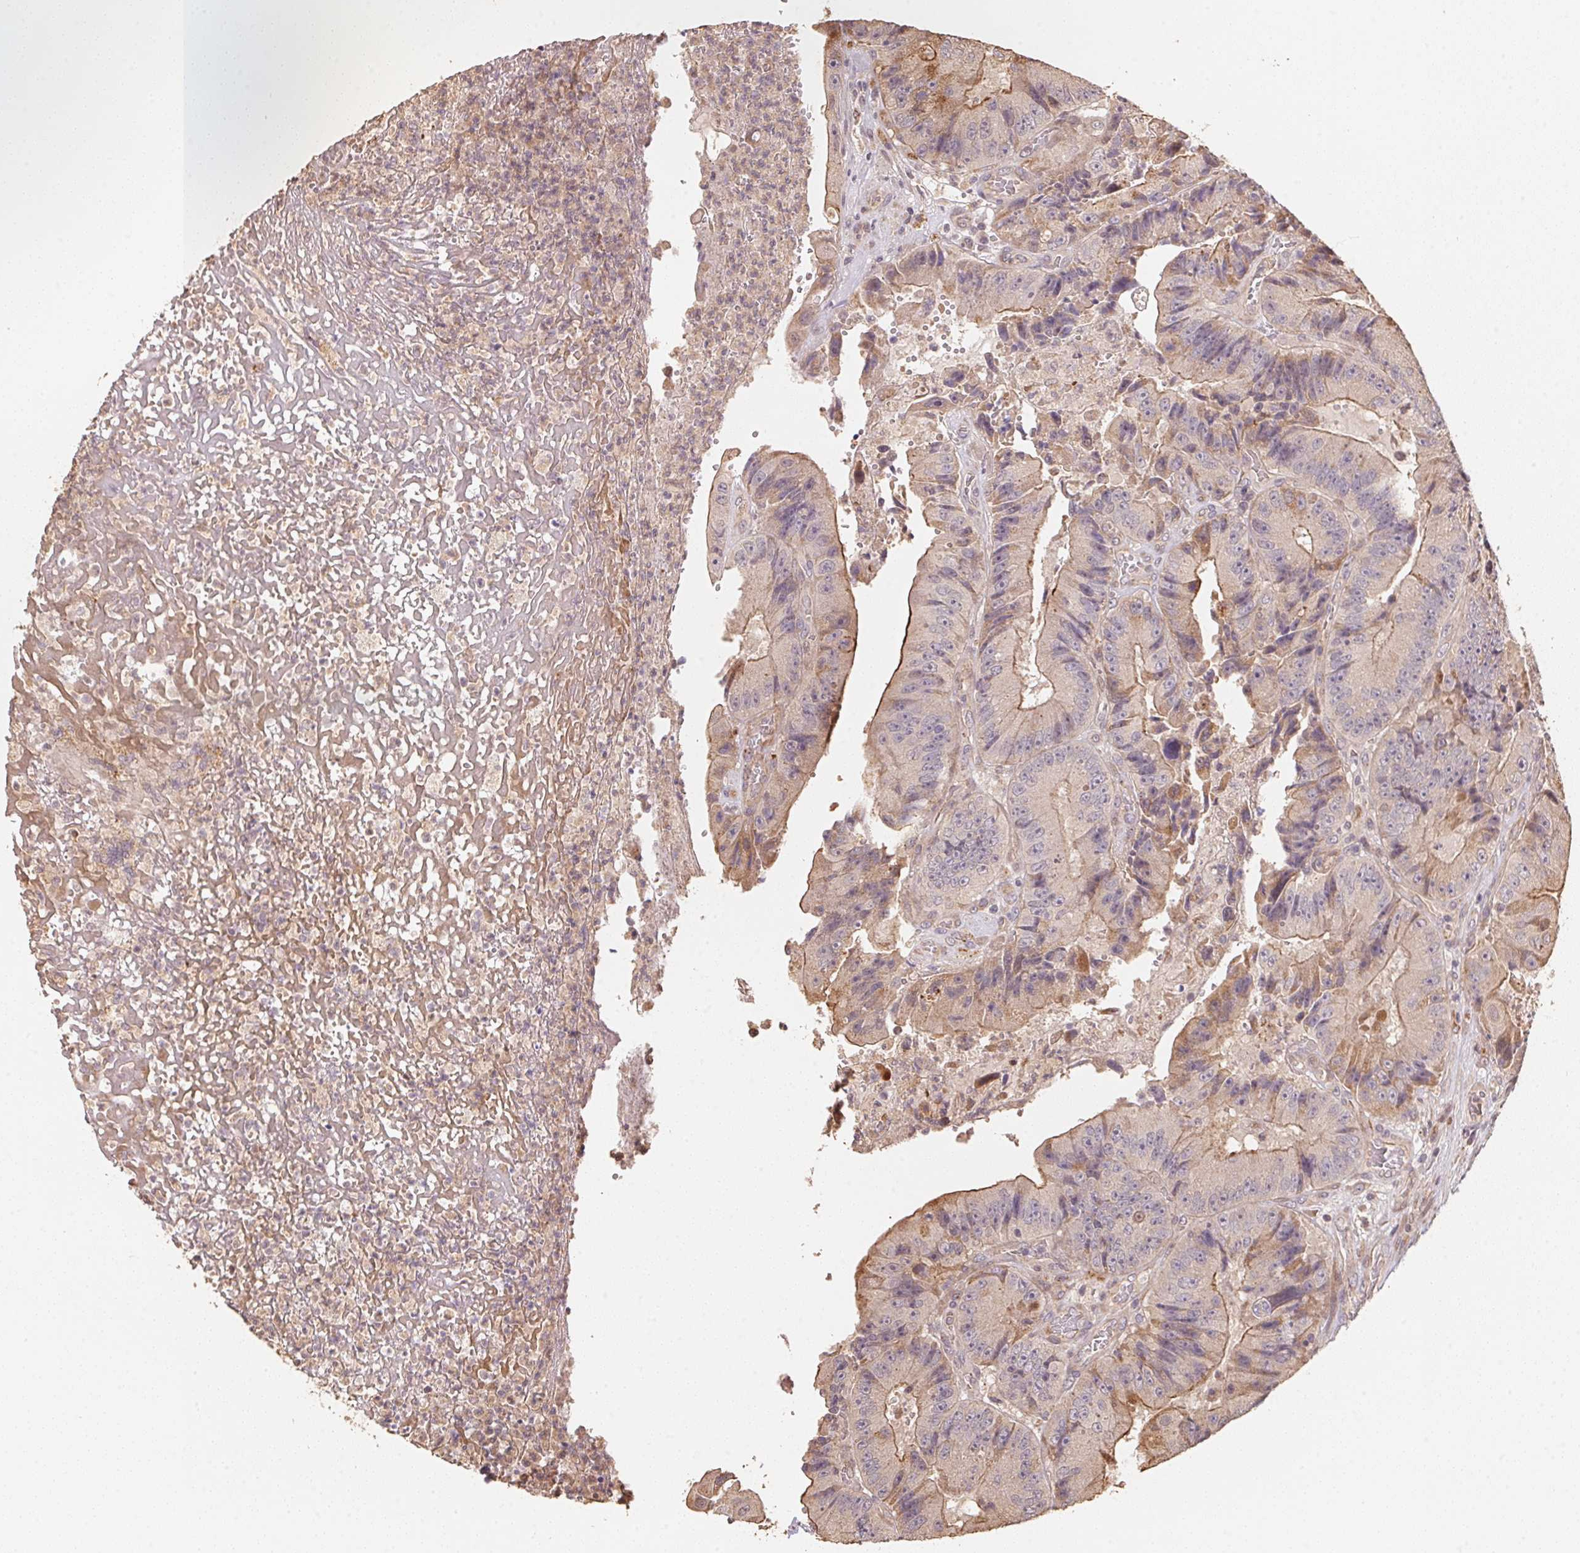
{"staining": {"intensity": "moderate", "quantity": "25%-75%", "location": "cytoplasmic/membranous"}, "tissue": "colorectal cancer", "cell_type": "Tumor cells", "image_type": "cancer", "snomed": [{"axis": "morphology", "description": "Adenocarcinoma, NOS"}, {"axis": "topography", "description": "Colon"}], "caption": "DAB (3,3'-diaminobenzidine) immunohistochemical staining of human colorectal cancer (adenocarcinoma) shows moderate cytoplasmic/membranous protein expression in about 25%-75% of tumor cells. The staining was performed using DAB (3,3'-diaminobenzidine), with brown indicating positive protein expression. Nuclei are stained blue with hematoxylin.", "gene": "TMEM222", "patient": {"sex": "female", "age": 86}}